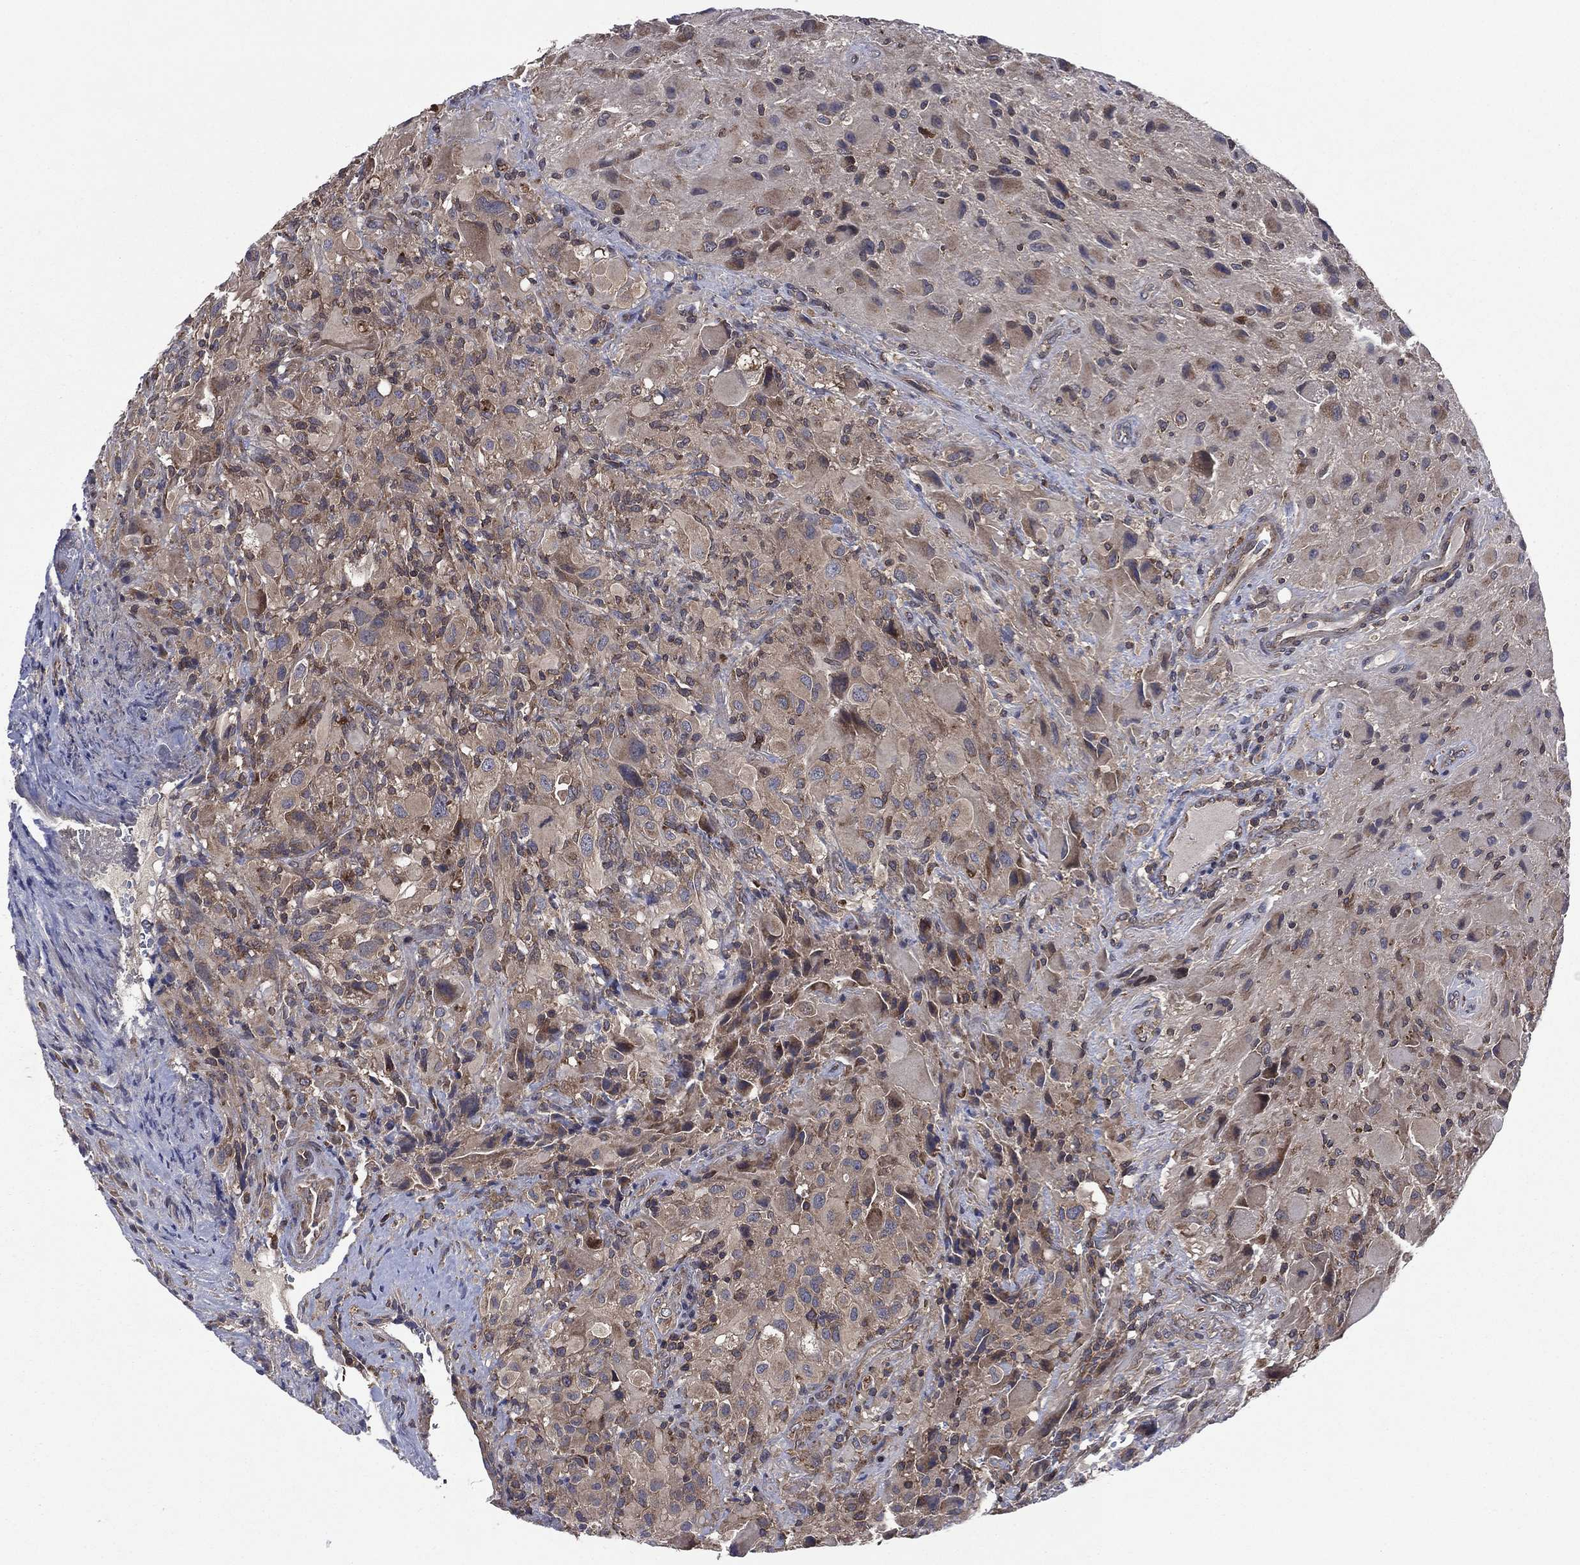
{"staining": {"intensity": "weak", "quantity": "<25%", "location": "cytoplasmic/membranous"}, "tissue": "glioma", "cell_type": "Tumor cells", "image_type": "cancer", "snomed": [{"axis": "morphology", "description": "Glioma, malignant, High grade"}, {"axis": "topography", "description": "Cerebral cortex"}], "caption": "Immunohistochemistry of human malignant high-grade glioma demonstrates no expression in tumor cells.", "gene": "C2orf76", "patient": {"sex": "male", "age": 35}}